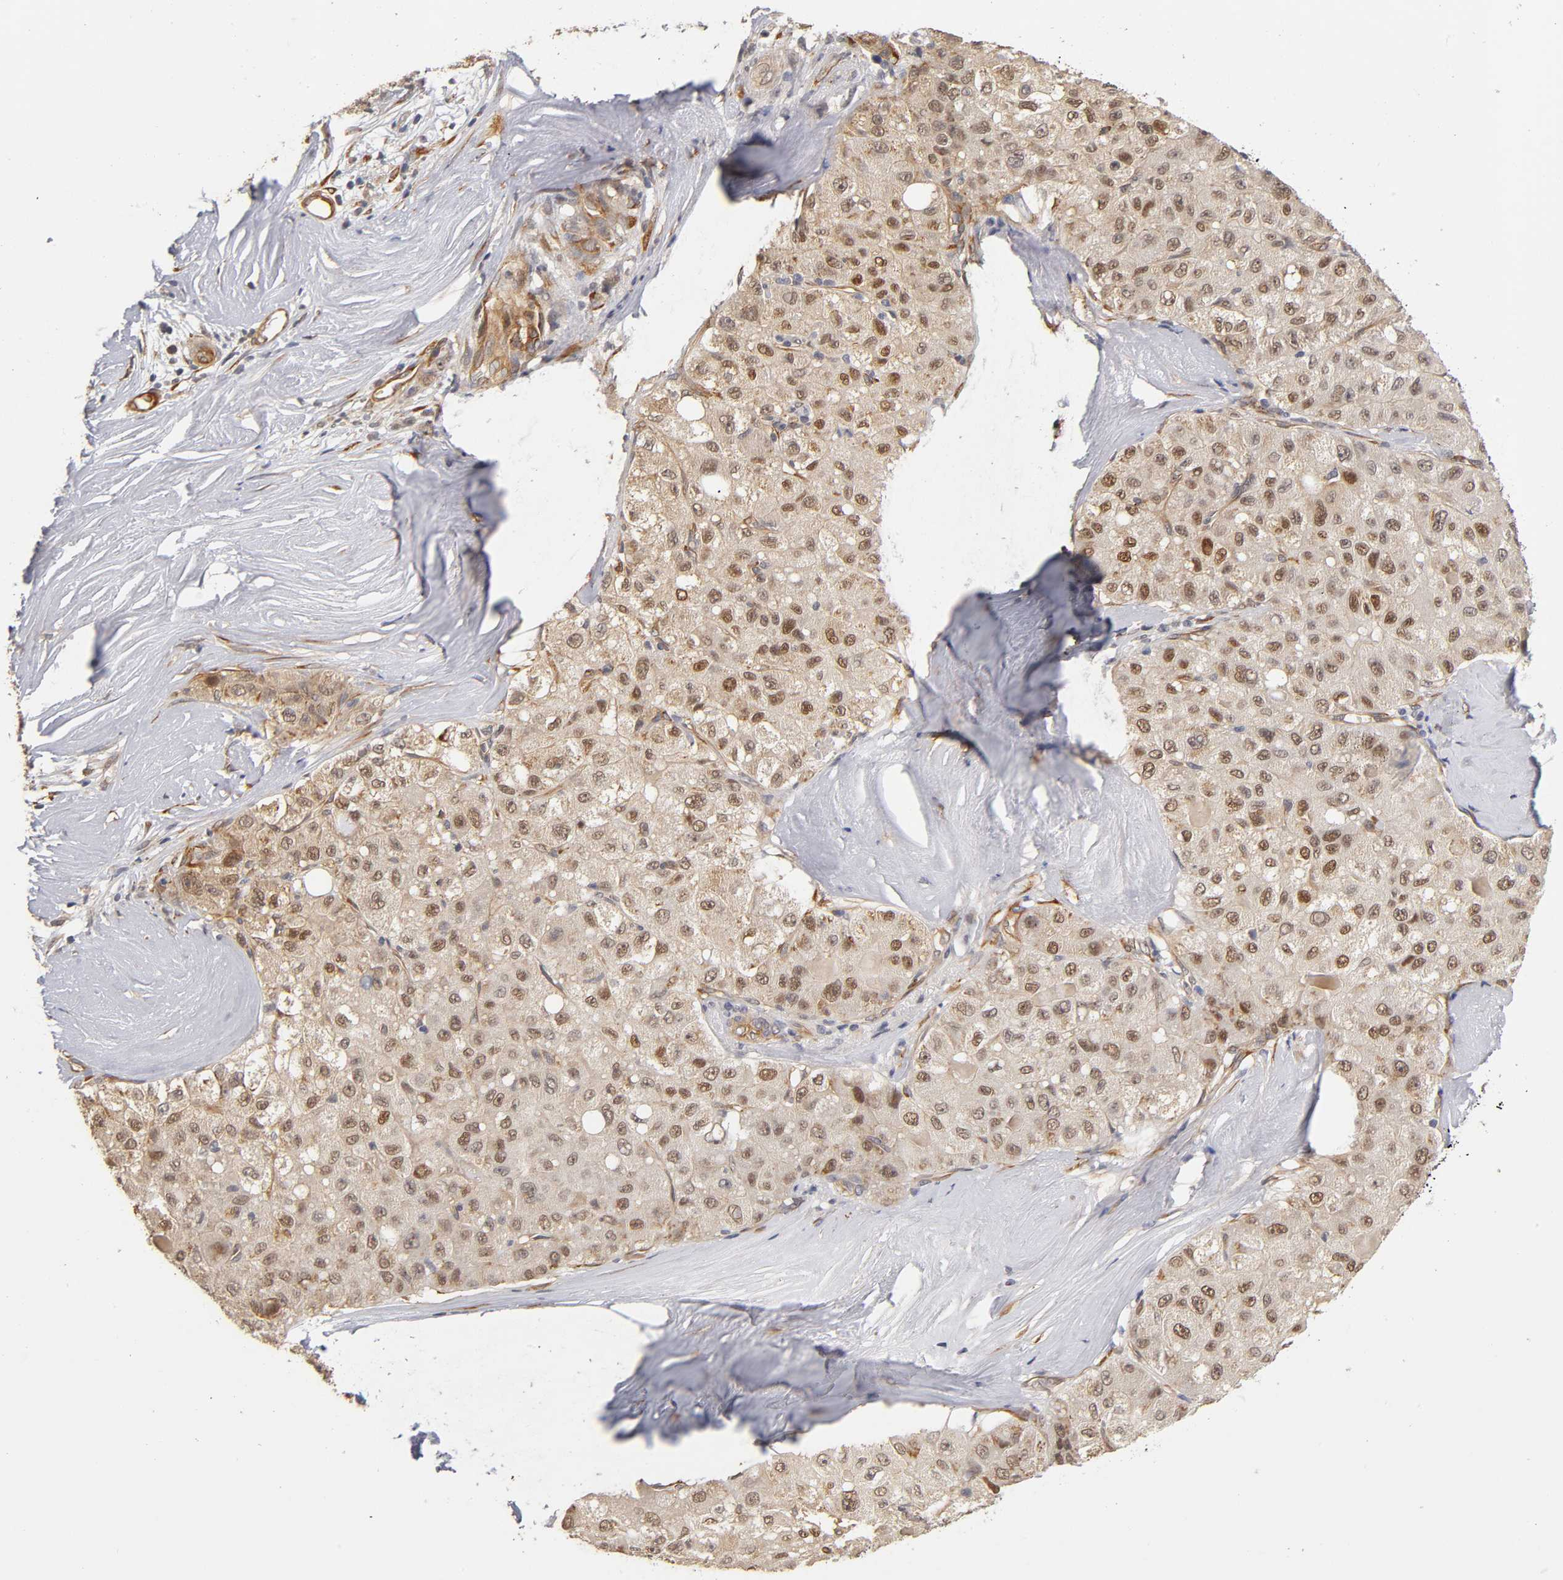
{"staining": {"intensity": "weak", "quantity": ">75%", "location": "cytoplasmic/membranous,nuclear"}, "tissue": "liver cancer", "cell_type": "Tumor cells", "image_type": "cancer", "snomed": [{"axis": "morphology", "description": "Carcinoma, Hepatocellular, NOS"}, {"axis": "topography", "description": "Liver"}], "caption": "IHC (DAB) staining of liver hepatocellular carcinoma displays weak cytoplasmic/membranous and nuclear protein expression in approximately >75% of tumor cells.", "gene": "LAMB1", "patient": {"sex": "male", "age": 80}}